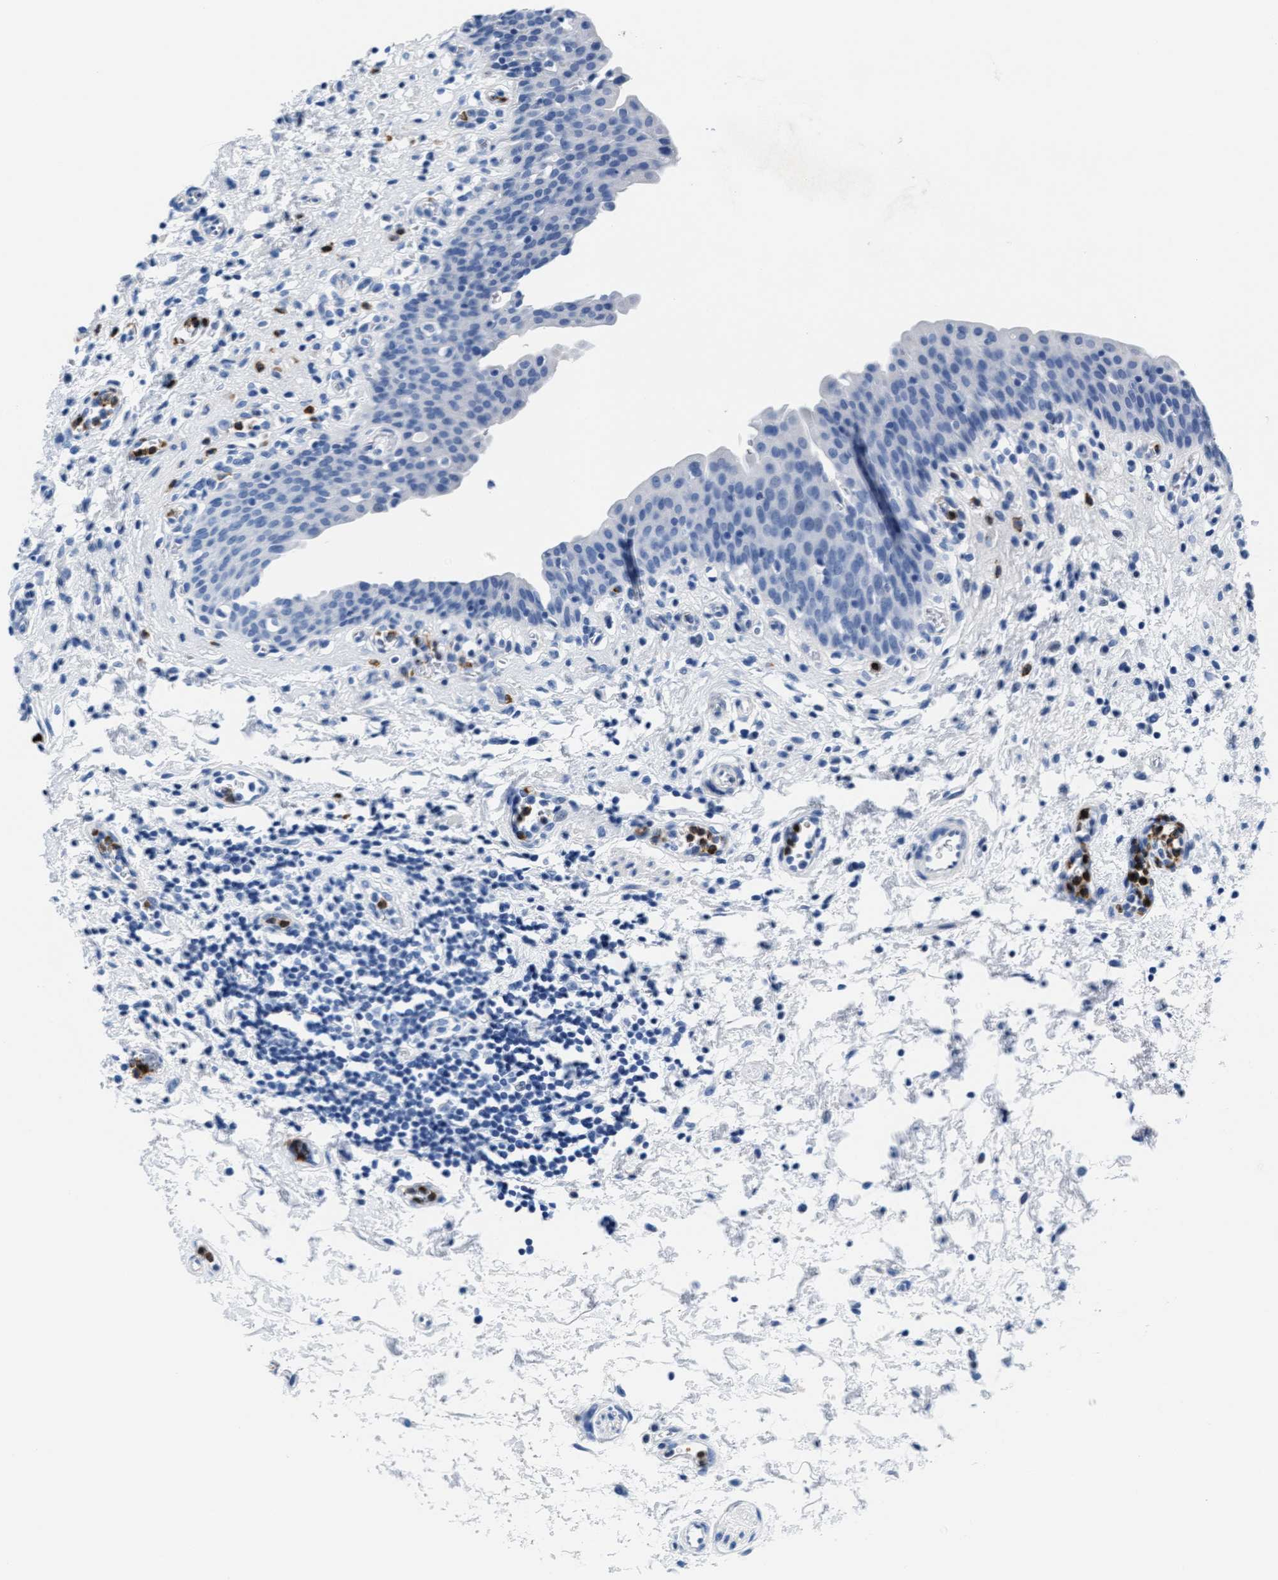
{"staining": {"intensity": "negative", "quantity": "none", "location": "none"}, "tissue": "urinary bladder", "cell_type": "Urothelial cells", "image_type": "normal", "snomed": [{"axis": "morphology", "description": "Normal tissue, NOS"}, {"axis": "topography", "description": "Urinary bladder"}], "caption": "DAB (3,3'-diaminobenzidine) immunohistochemical staining of unremarkable human urinary bladder reveals no significant expression in urothelial cells.", "gene": "MMP8", "patient": {"sex": "male", "age": 37}}